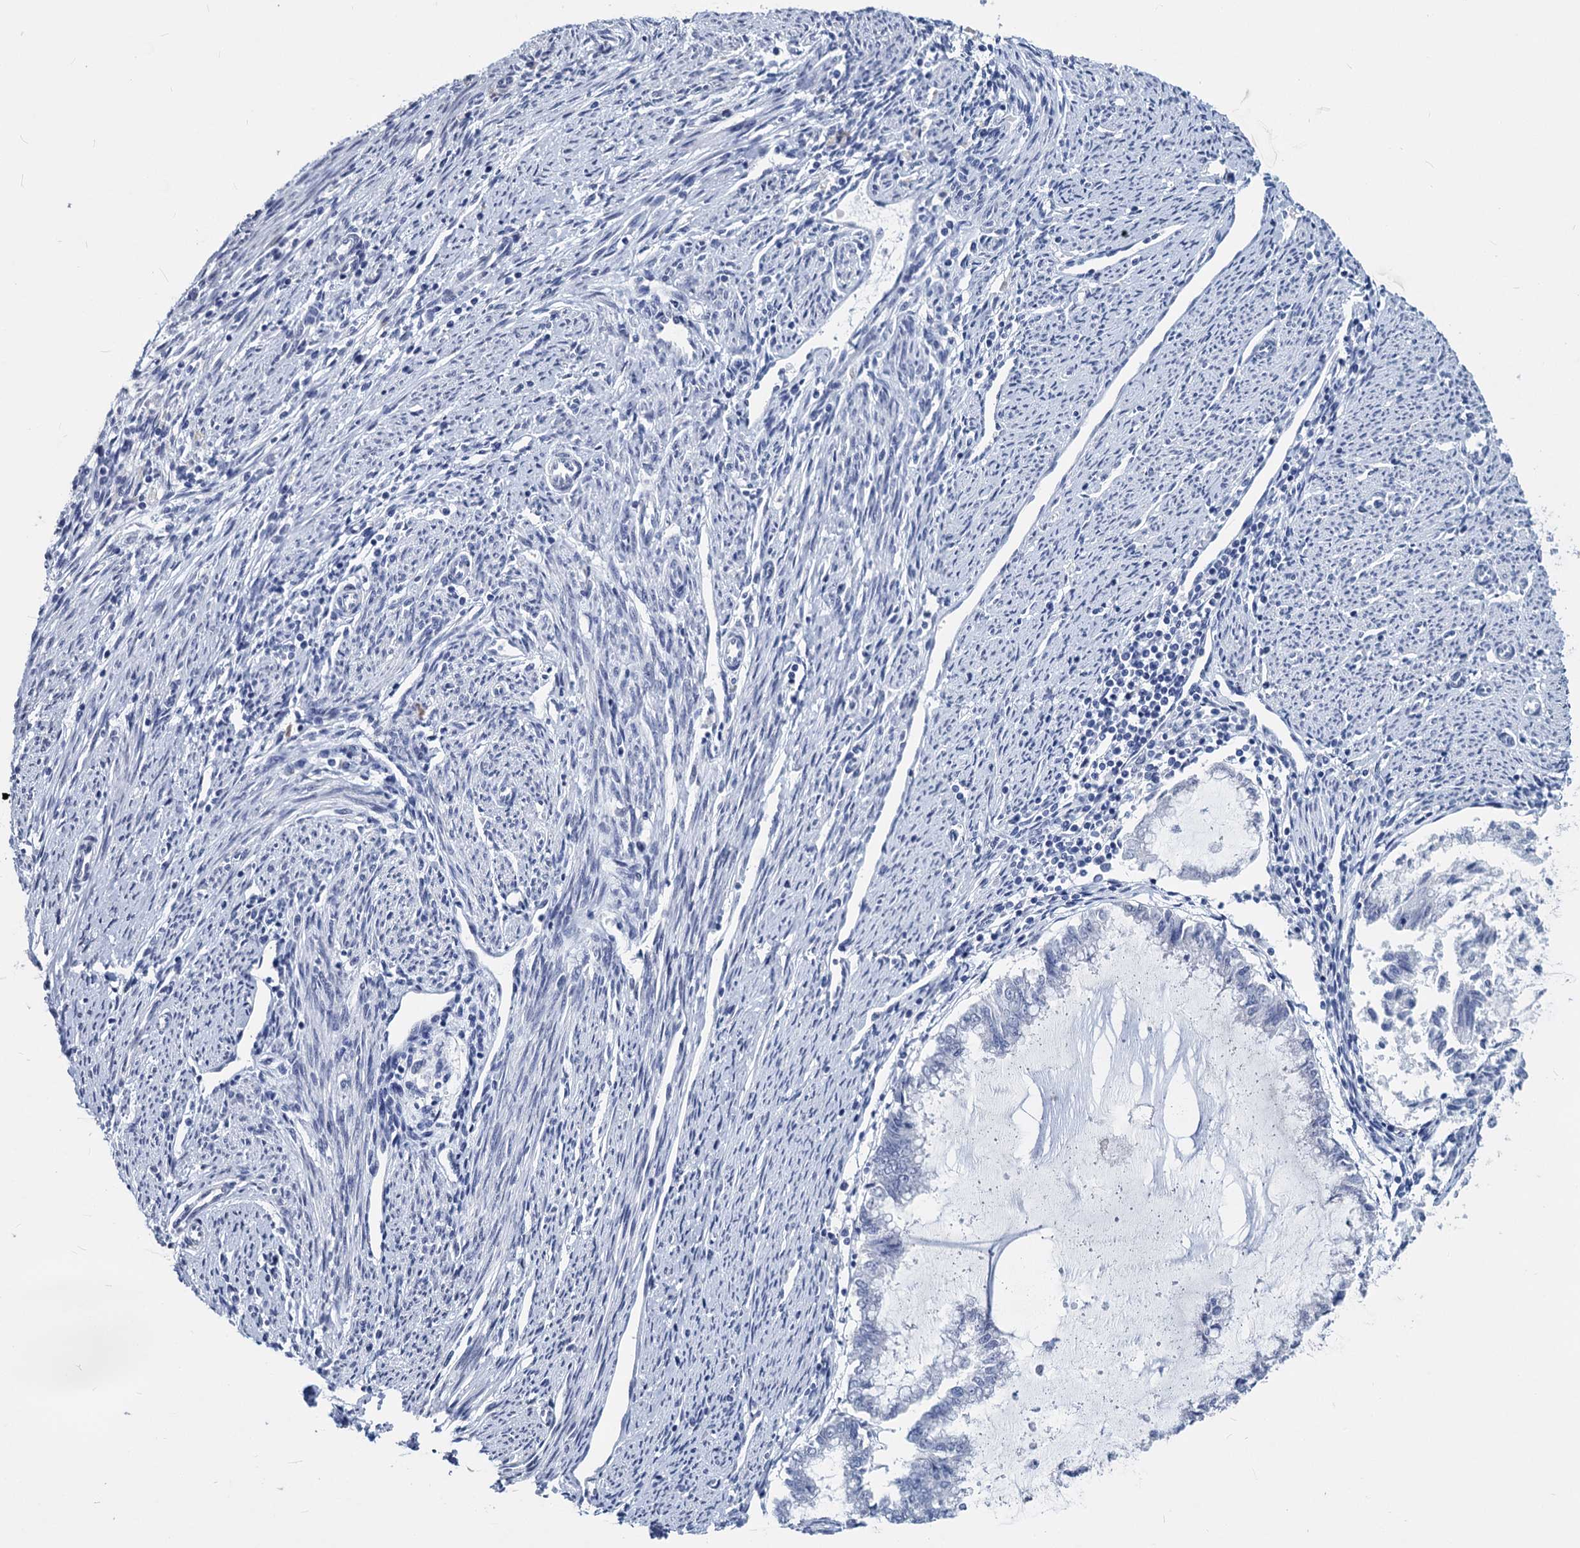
{"staining": {"intensity": "negative", "quantity": "none", "location": "none"}, "tissue": "endometrial cancer", "cell_type": "Tumor cells", "image_type": "cancer", "snomed": [{"axis": "morphology", "description": "Adenocarcinoma, NOS"}, {"axis": "topography", "description": "Endometrium"}], "caption": "The micrograph displays no staining of tumor cells in adenocarcinoma (endometrial). The staining is performed using DAB (3,3'-diaminobenzidine) brown chromogen with nuclei counter-stained in using hematoxylin.", "gene": "MAGEA4", "patient": {"sex": "female", "age": 79}}